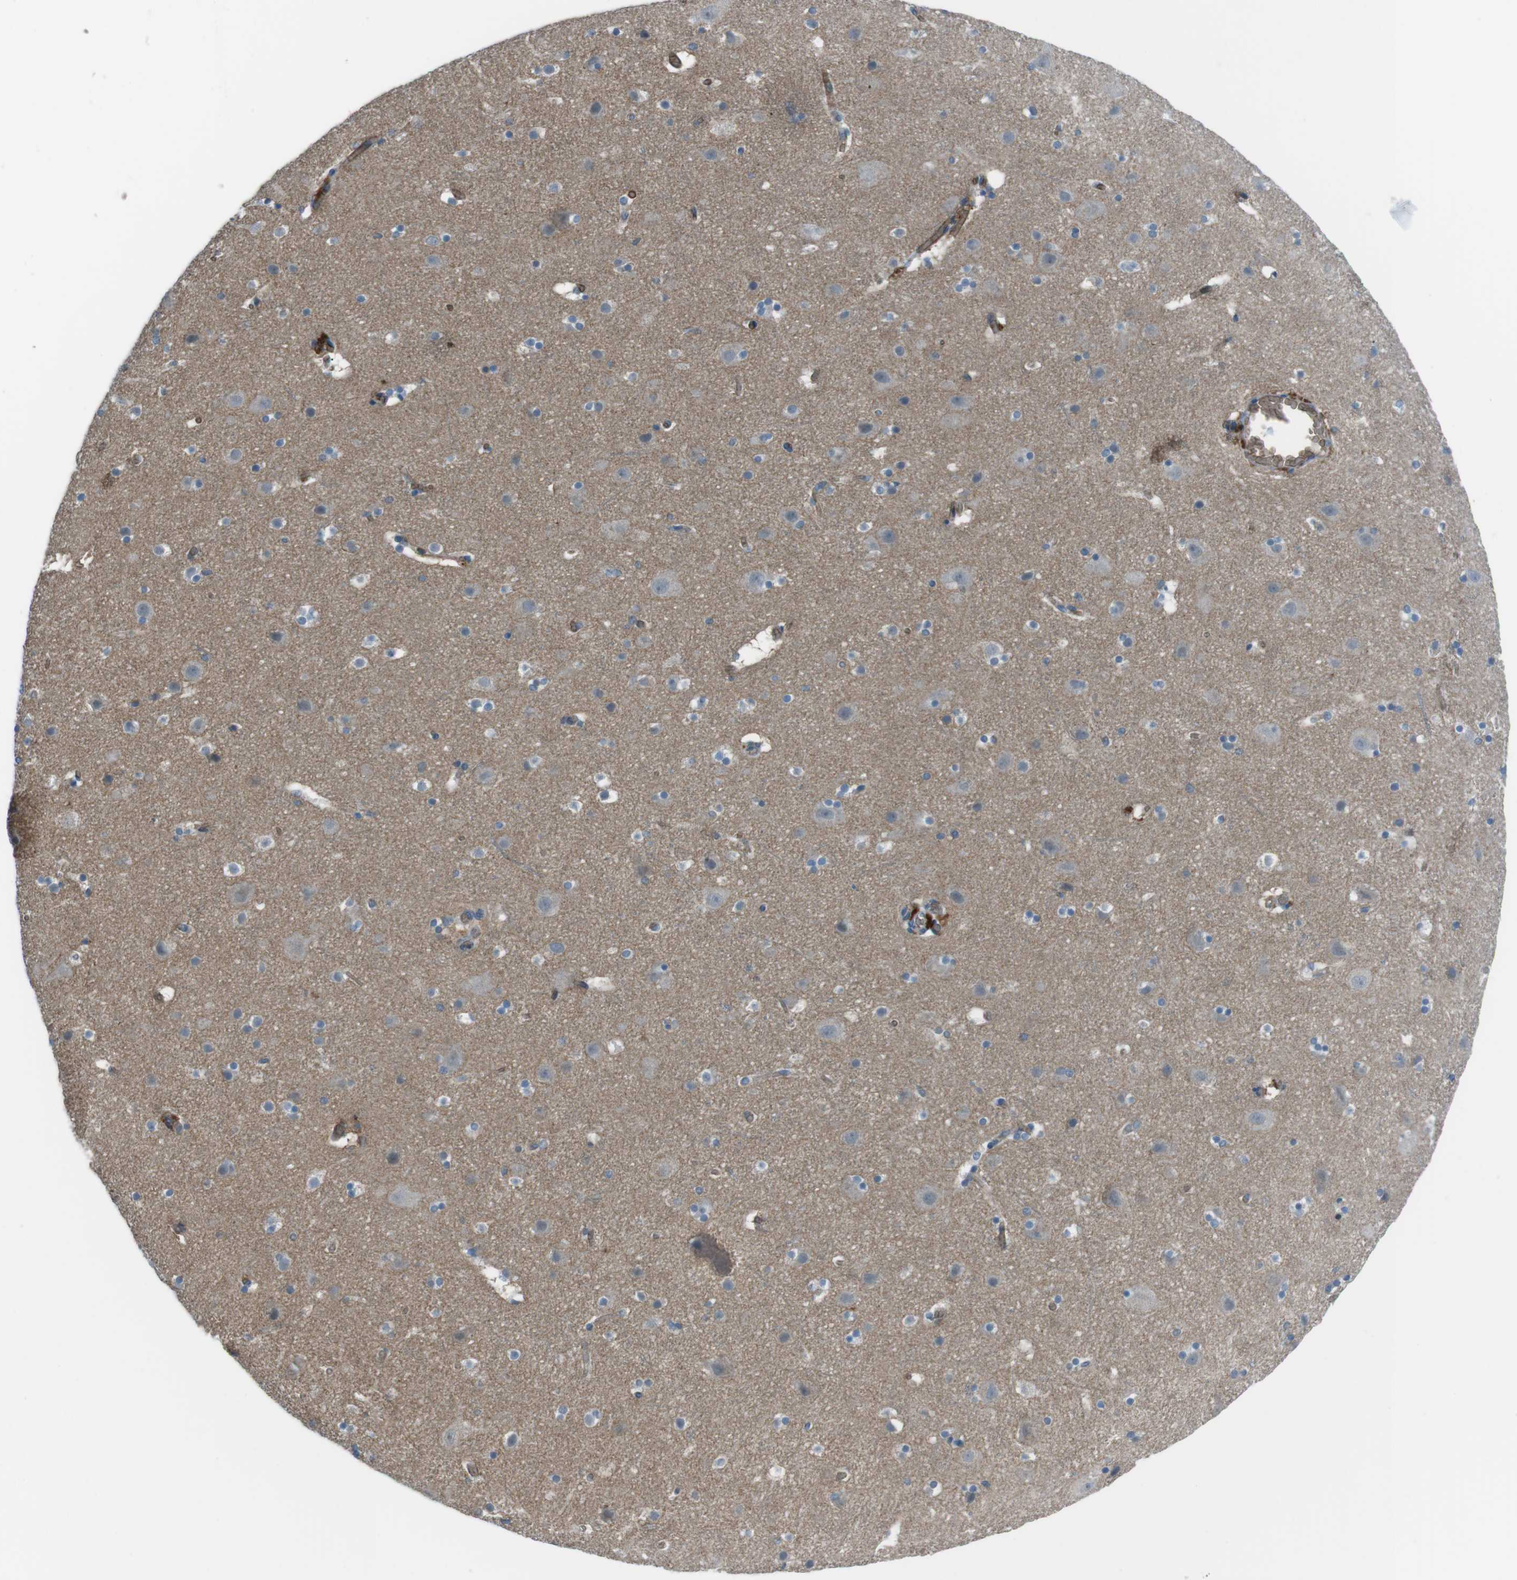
{"staining": {"intensity": "negative", "quantity": "none", "location": "none"}, "tissue": "cerebral cortex", "cell_type": "Endothelial cells", "image_type": "normal", "snomed": [{"axis": "morphology", "description": "Normal tissue, NOS"}, {"axis": "topography", "description": "Cerebral cortex"}], "caption": "Unremarkable cerebral cortex was stained to show a protein in brown. There is no significant positivity in endothelial cells. (Brightfield microscopy of DAB (3,3'-diaminobenzidine) immunohistochemistry (IHC) at high magnification).", "gene": "SPTA1", "patient": {"sex": "male", "age": 45}}